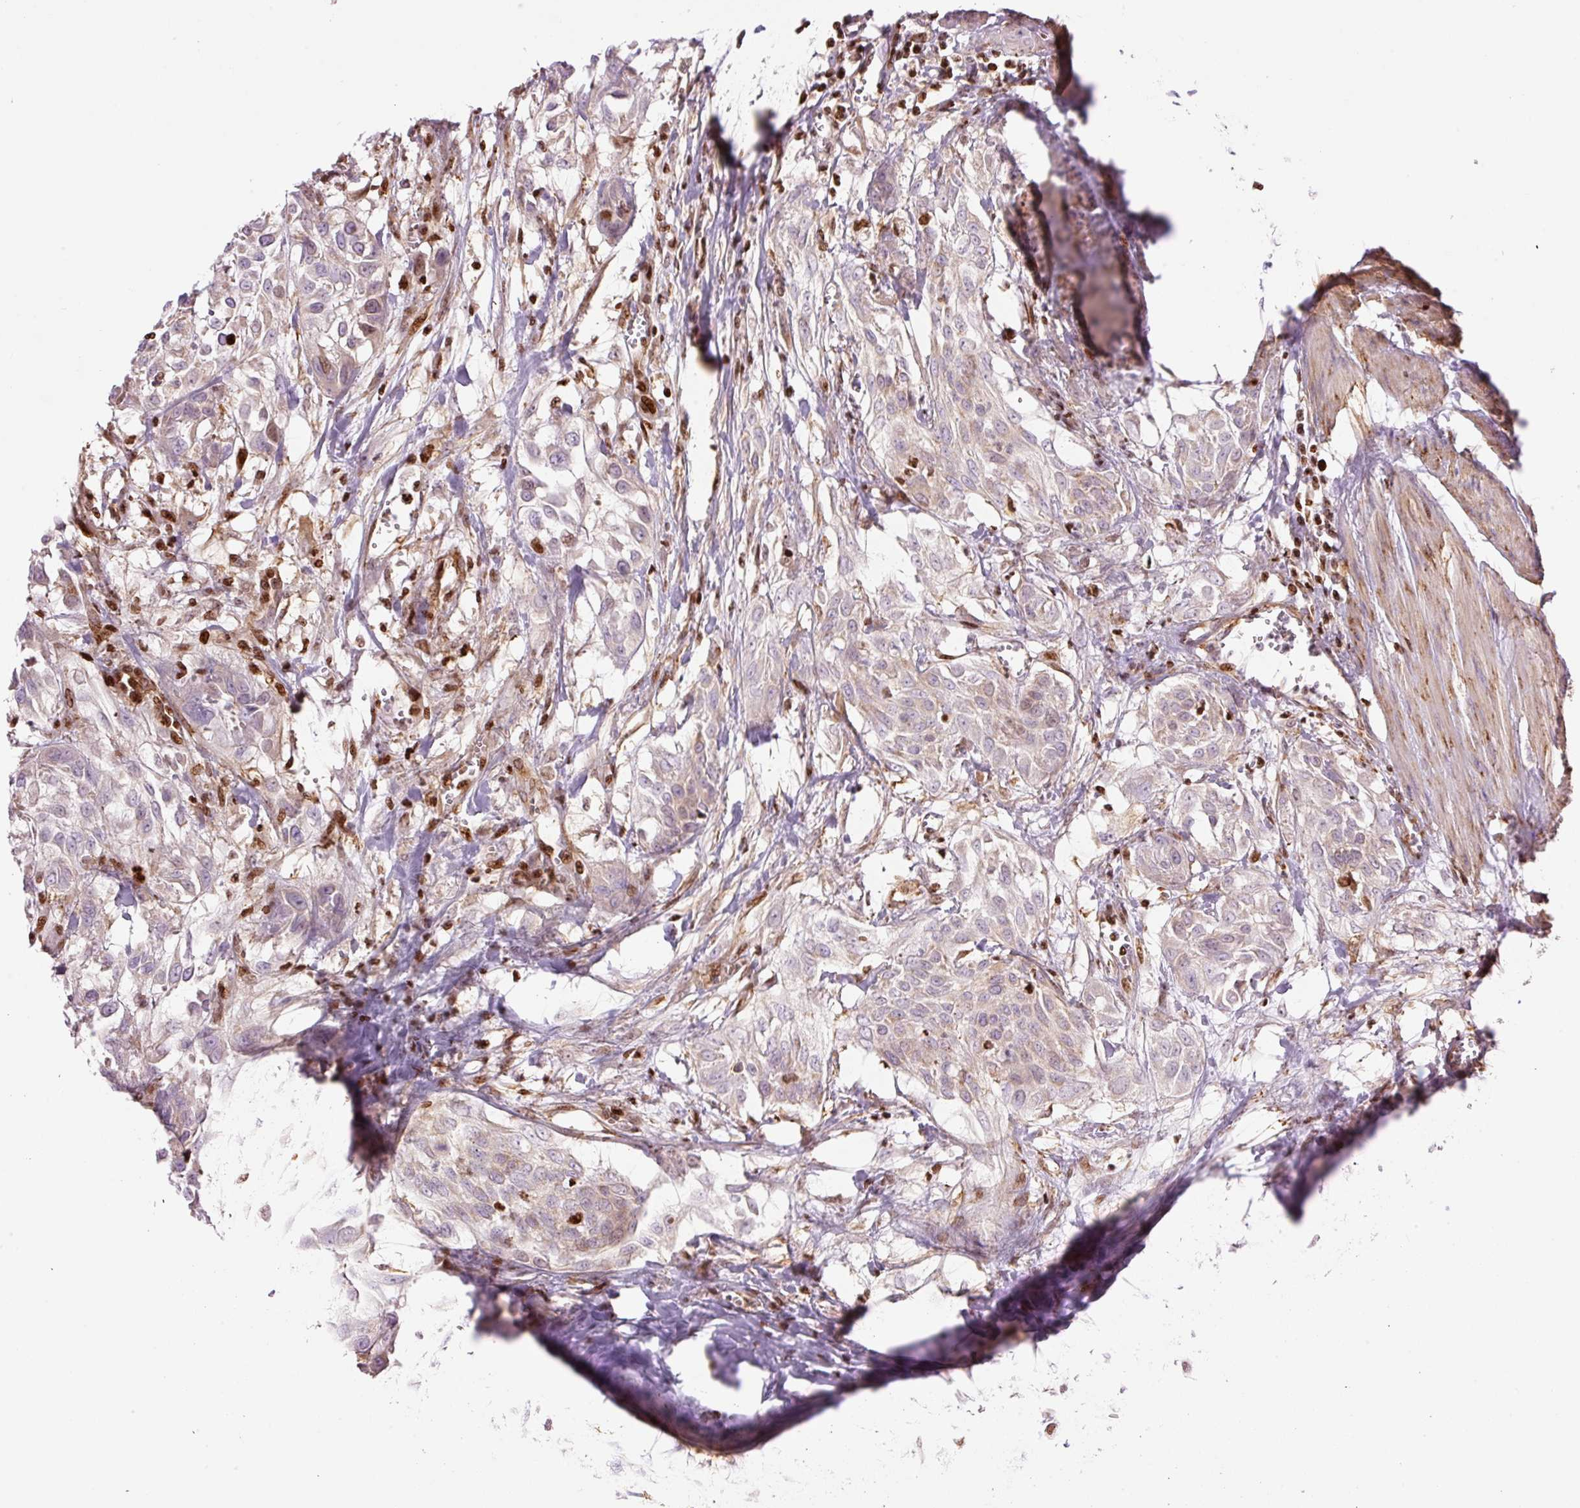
{"staining": {"intensity": "weak", "quantity": "<25%", "location": "cytoplasmic/membranous"}, "tissue": "urothelial cancer", "cell_type": "Tumor cells", "image_type": "cancer", "snomed": [{"axis": "morphology", "description": "Urothelial carcinoma, High grade"}, {"axis": "topography", "description": "Urinary bladder"}], "caption": "Micrograph shows no protein positivity in tumor cells of high-grade urothelial carcinoma tissue. (Brightfield microscopy of DAB immunohistochemistry at high magnification).", "gene": "TMEM8B", "patient": {"sex": "male", "age": 57}}